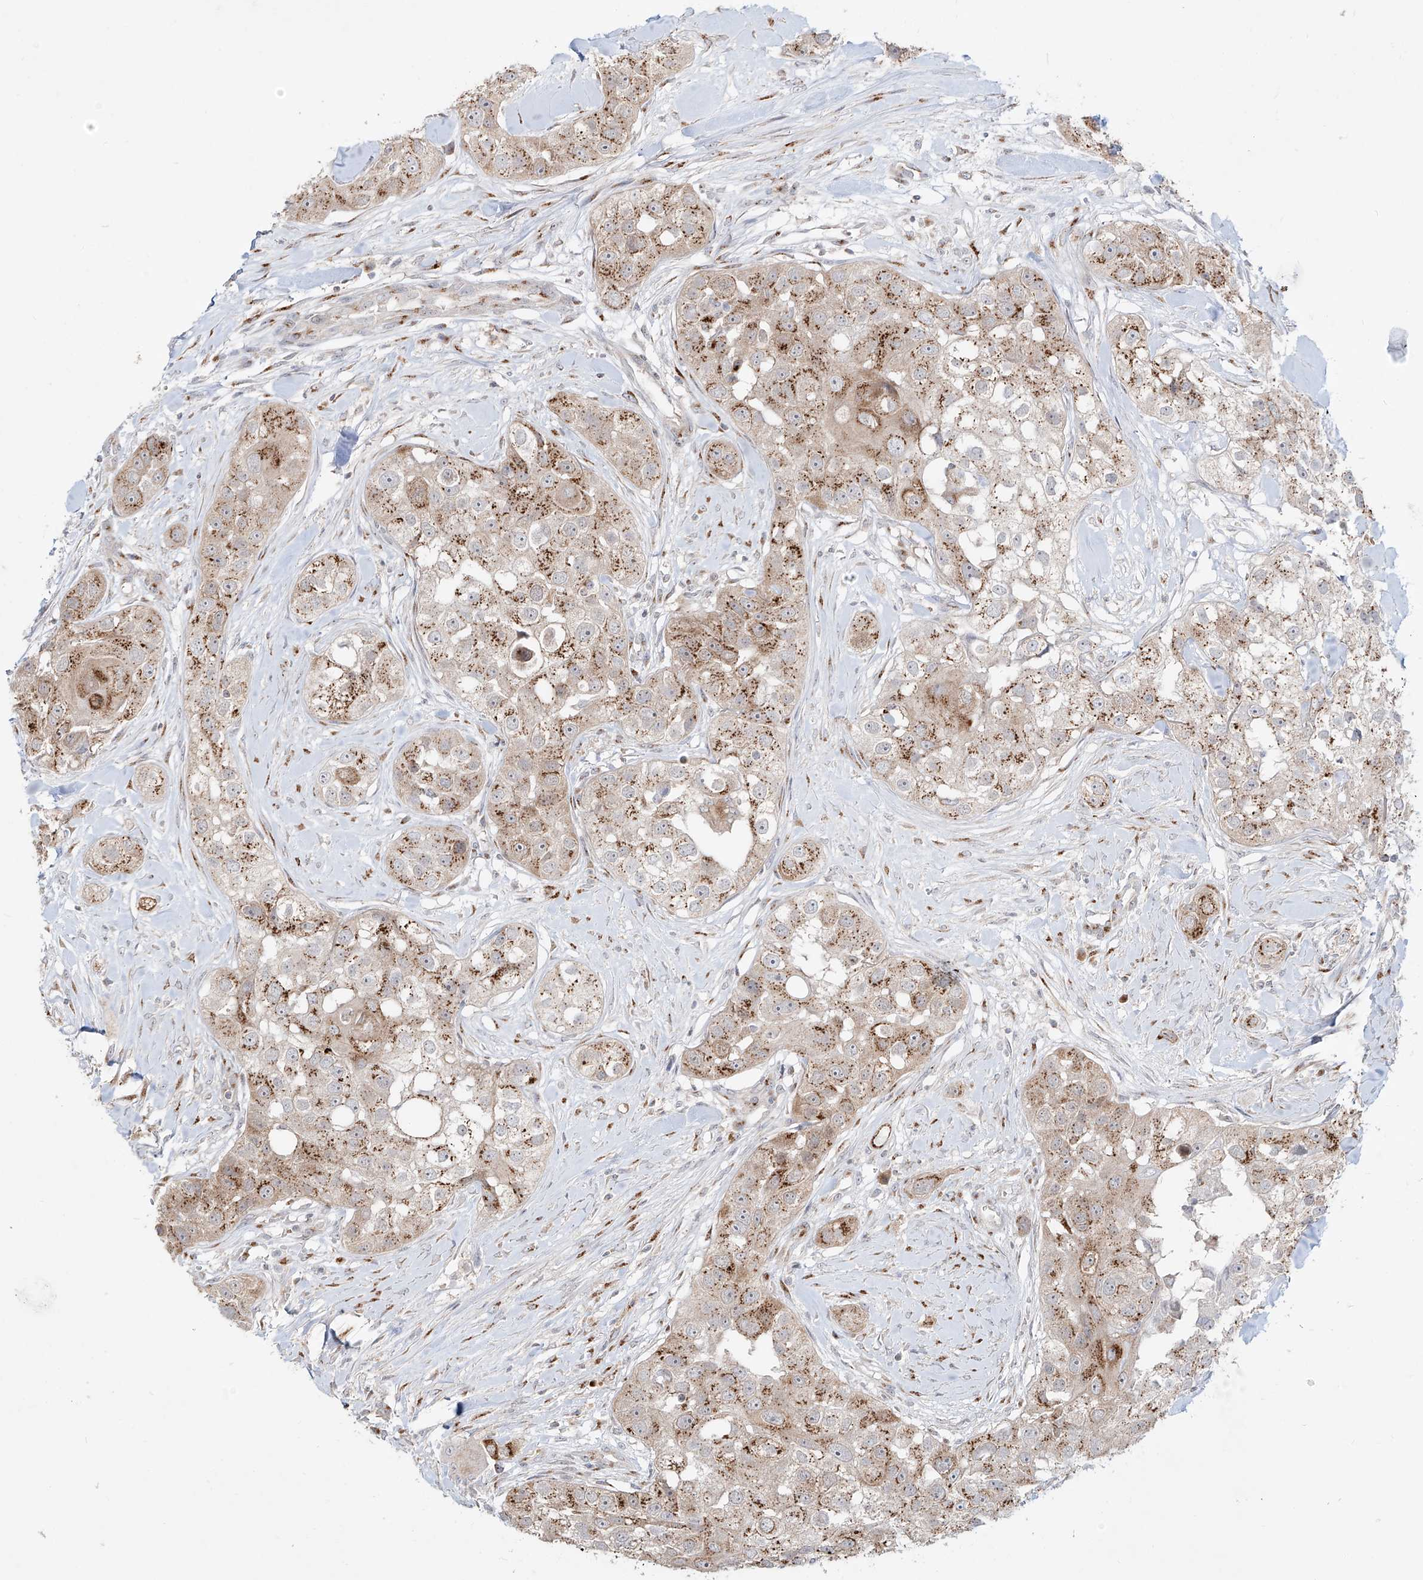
{"staining": {"intensity": "moderate", "quantity": ">75%", "location": "cytoplasmic/membranous"}, "tissue": "head and neck cancer", "cell_type": "Tumor cells", "image_type": "cancer", "snomed": [{"axis": "morphology", "description": "Normal tissue, NOS"}, {"axis": "morphology", "description": "Squamous cell carcinoma, NOS"}, {"axis": "topography", "description": "Skeletal muscle"}, {"axis": "topography", "description": "Head-Neck"}], "caption": "IHC image of head and neck cancer (squamous cell carcinoma) stained for a protein (brown), which displays medium levels of moderate cytoplasmic/membranous positivity in about >75% of tumor cells.", "gene": "BSDC1", "patient": {"sex": "male", "age": 51}}